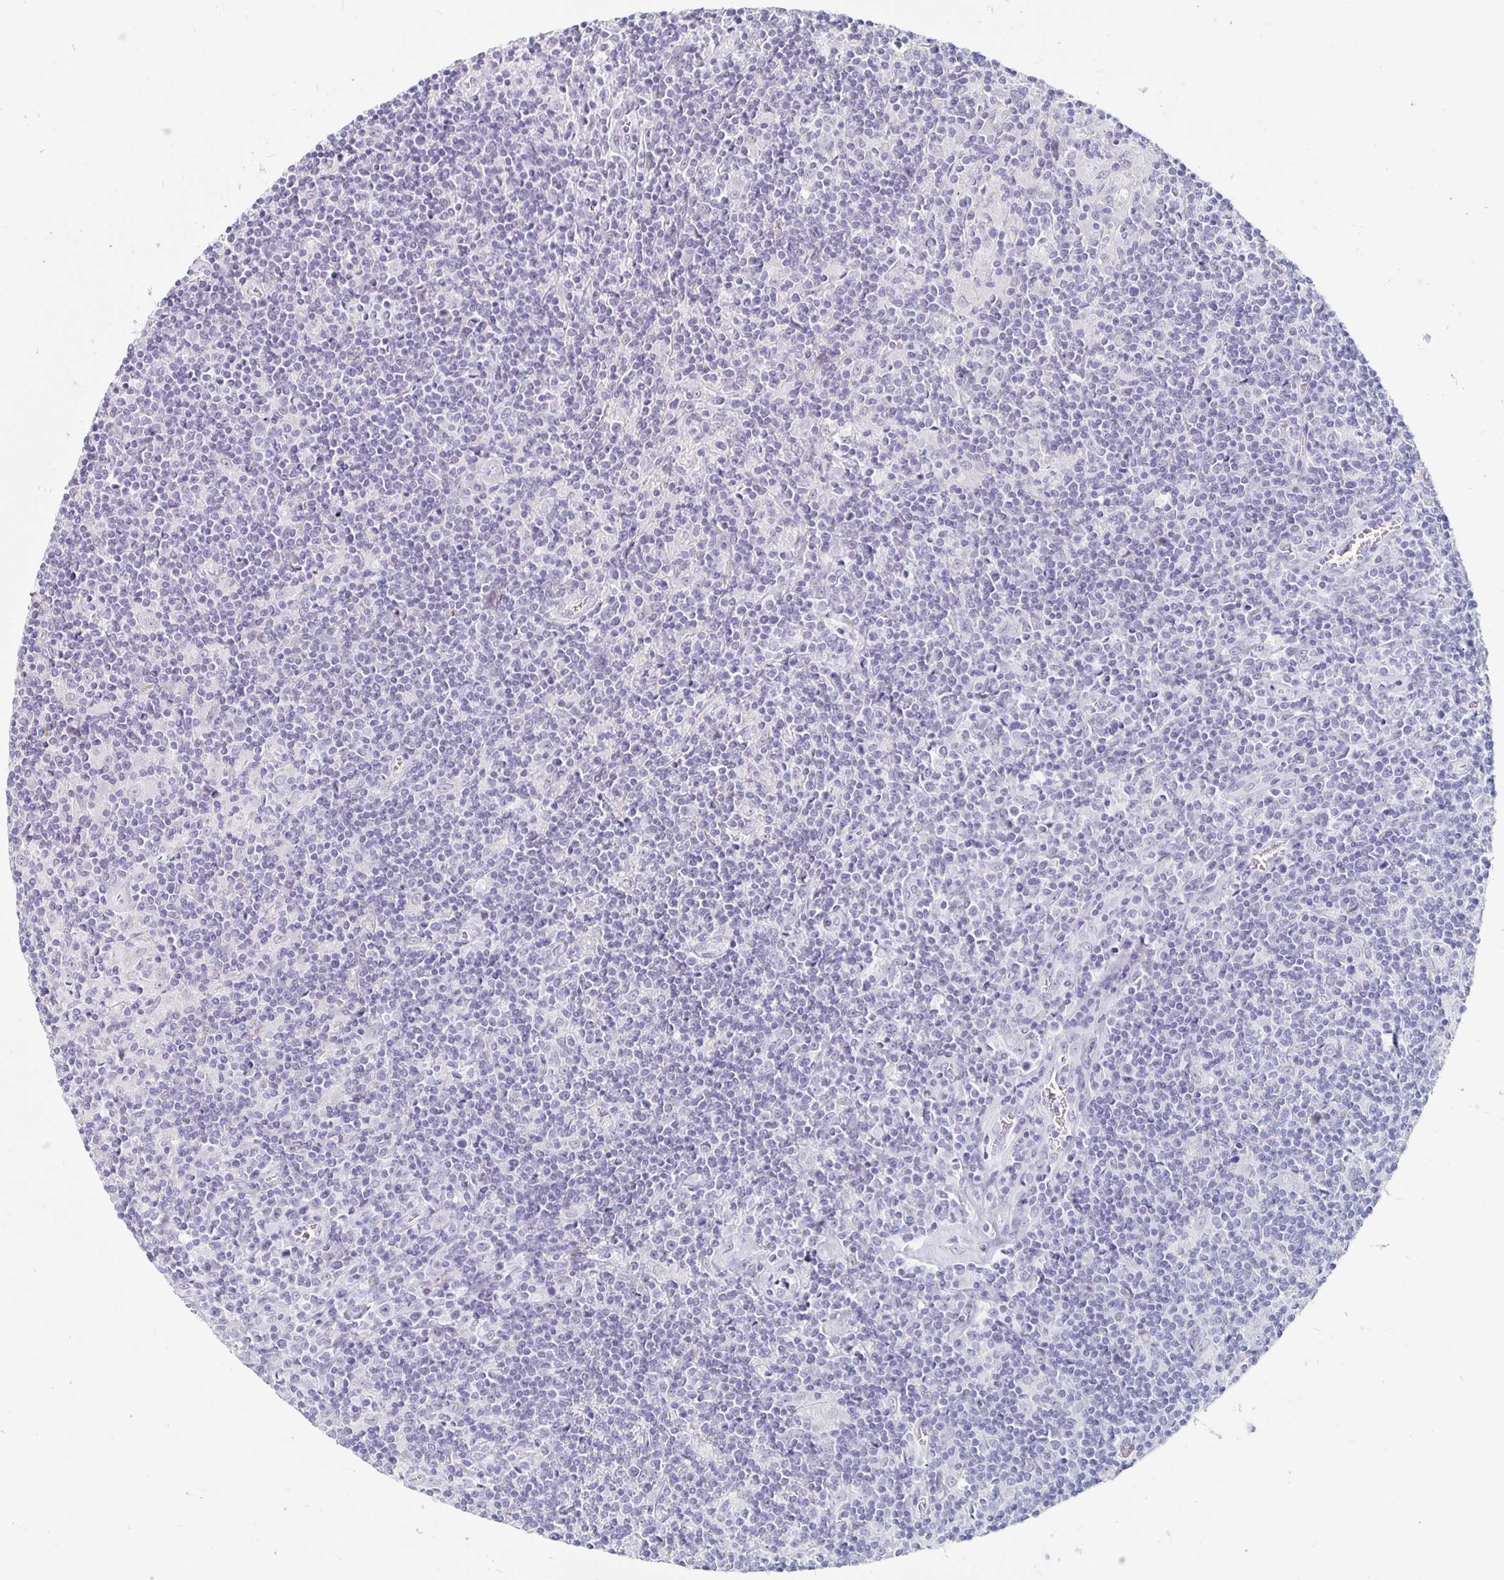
{"staining": {"intensity": "negative", "quantity": "none", "location": "none"}, "tissue": "lymphoma", "cell_type": "Tumor cells", "image_type": "cancer", "snomed": [{"axis": "morphology", "description": "Hodgkin's disease, NOS"}, {"axis": "topography", "description": "Lymph node"}], "caption": "High magnification brightfield microscopy of Hodgkin's disease stained with DAB (3,3'-diaminobenzidine) (brown) and counterstained with hematoxylin (blue): tumor cells show no significant expression.", "gene": "KCNQ2", "patient": {"sex": "male", "age": 40}}